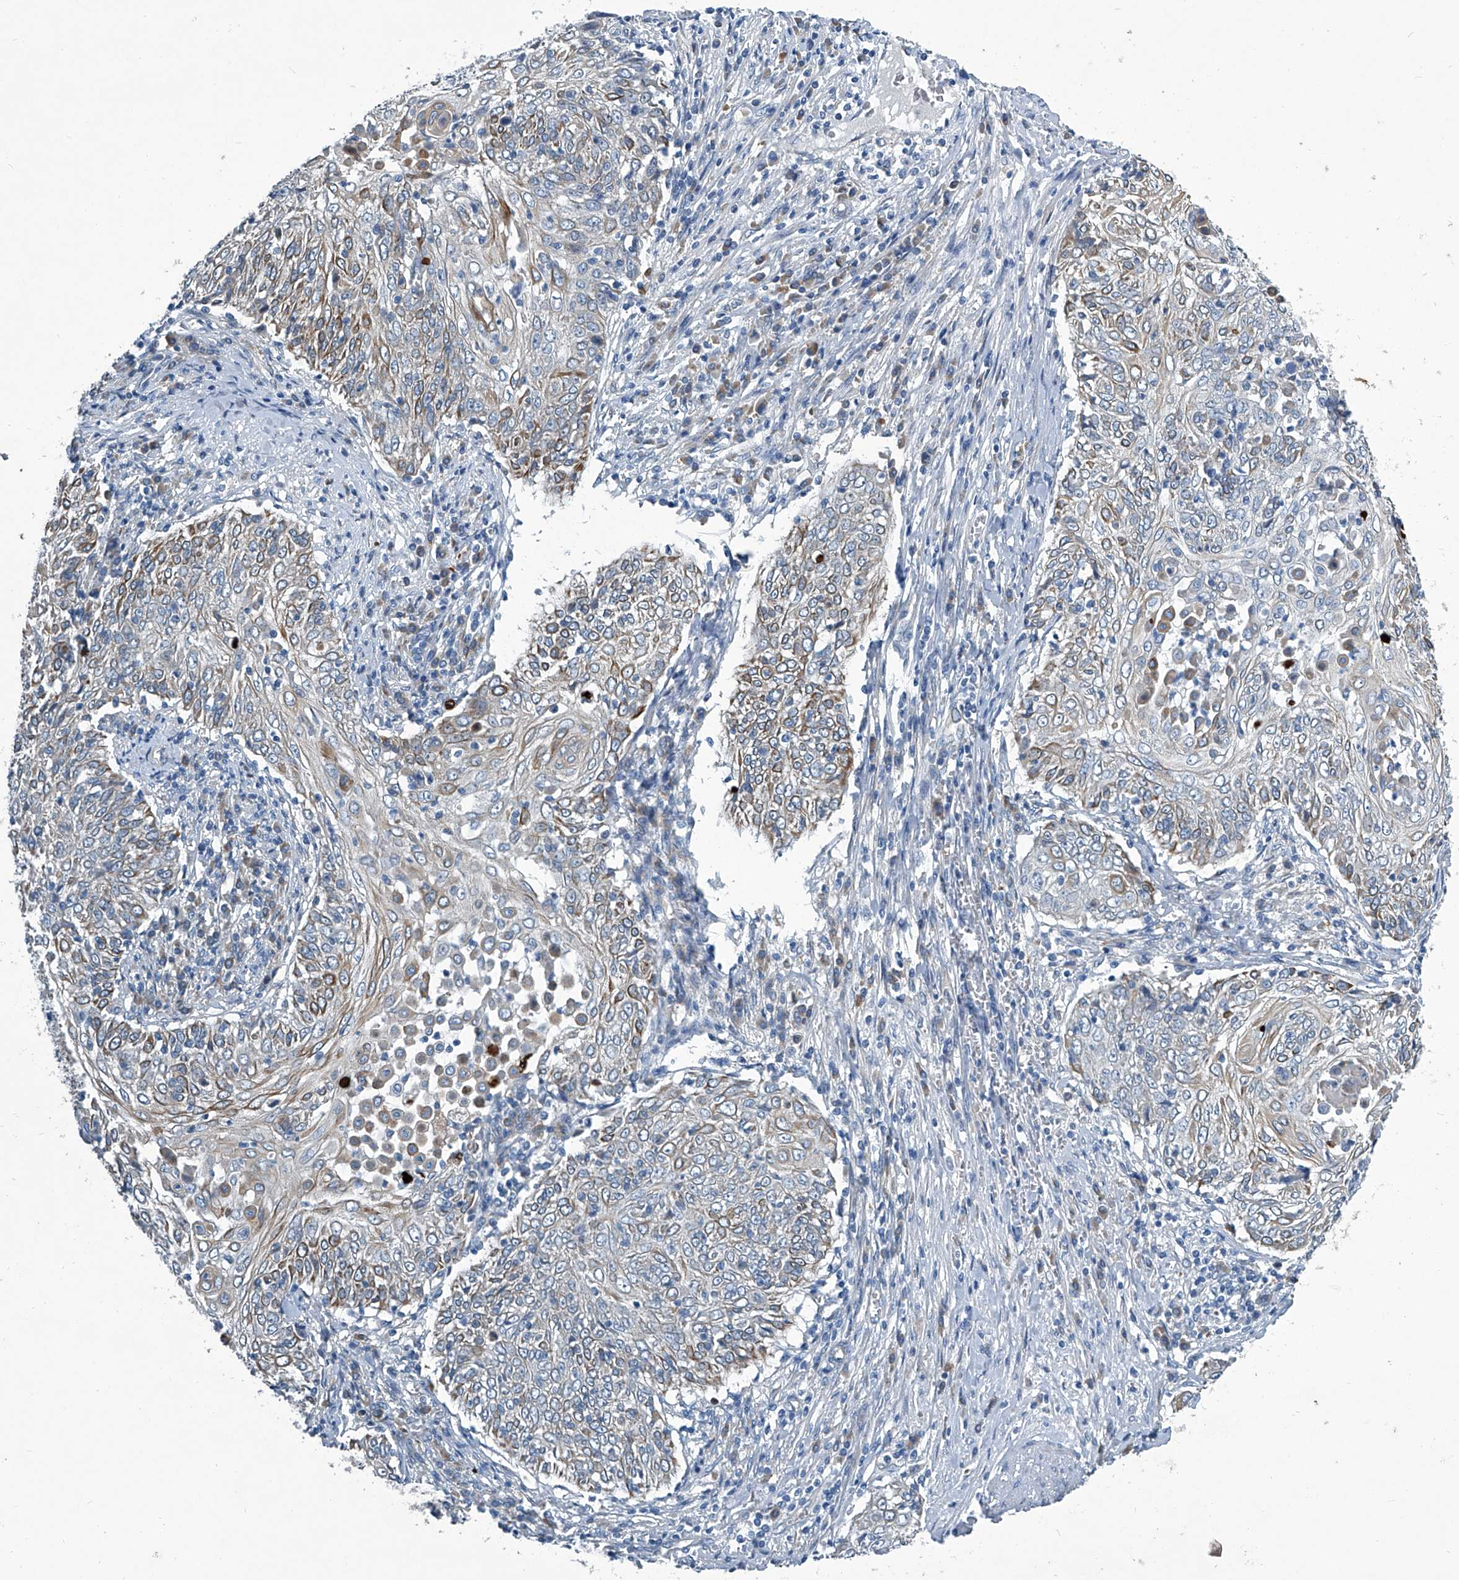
{"staining": {"intensity": "moderate", "quantity": "<25%", "location": "cytoplasmic/membranous"}, "tissue": "cervical cancer", "cell_type": "Tumor cells", "image_type": "cancer", "snomed": [{"axis": "morphology", "description": "Squamous cell carcinoma, NOS"}, {"axis": "topography", "description": "Cervix"}], "caption": "Cervical cancer stained with a brown dye demonstrates moderate cytoplasmic/membranous positive staining in about <25% of tumor cells.", "gene": "SLC26A11", "patient": {"sex": "female", "age": 48}}